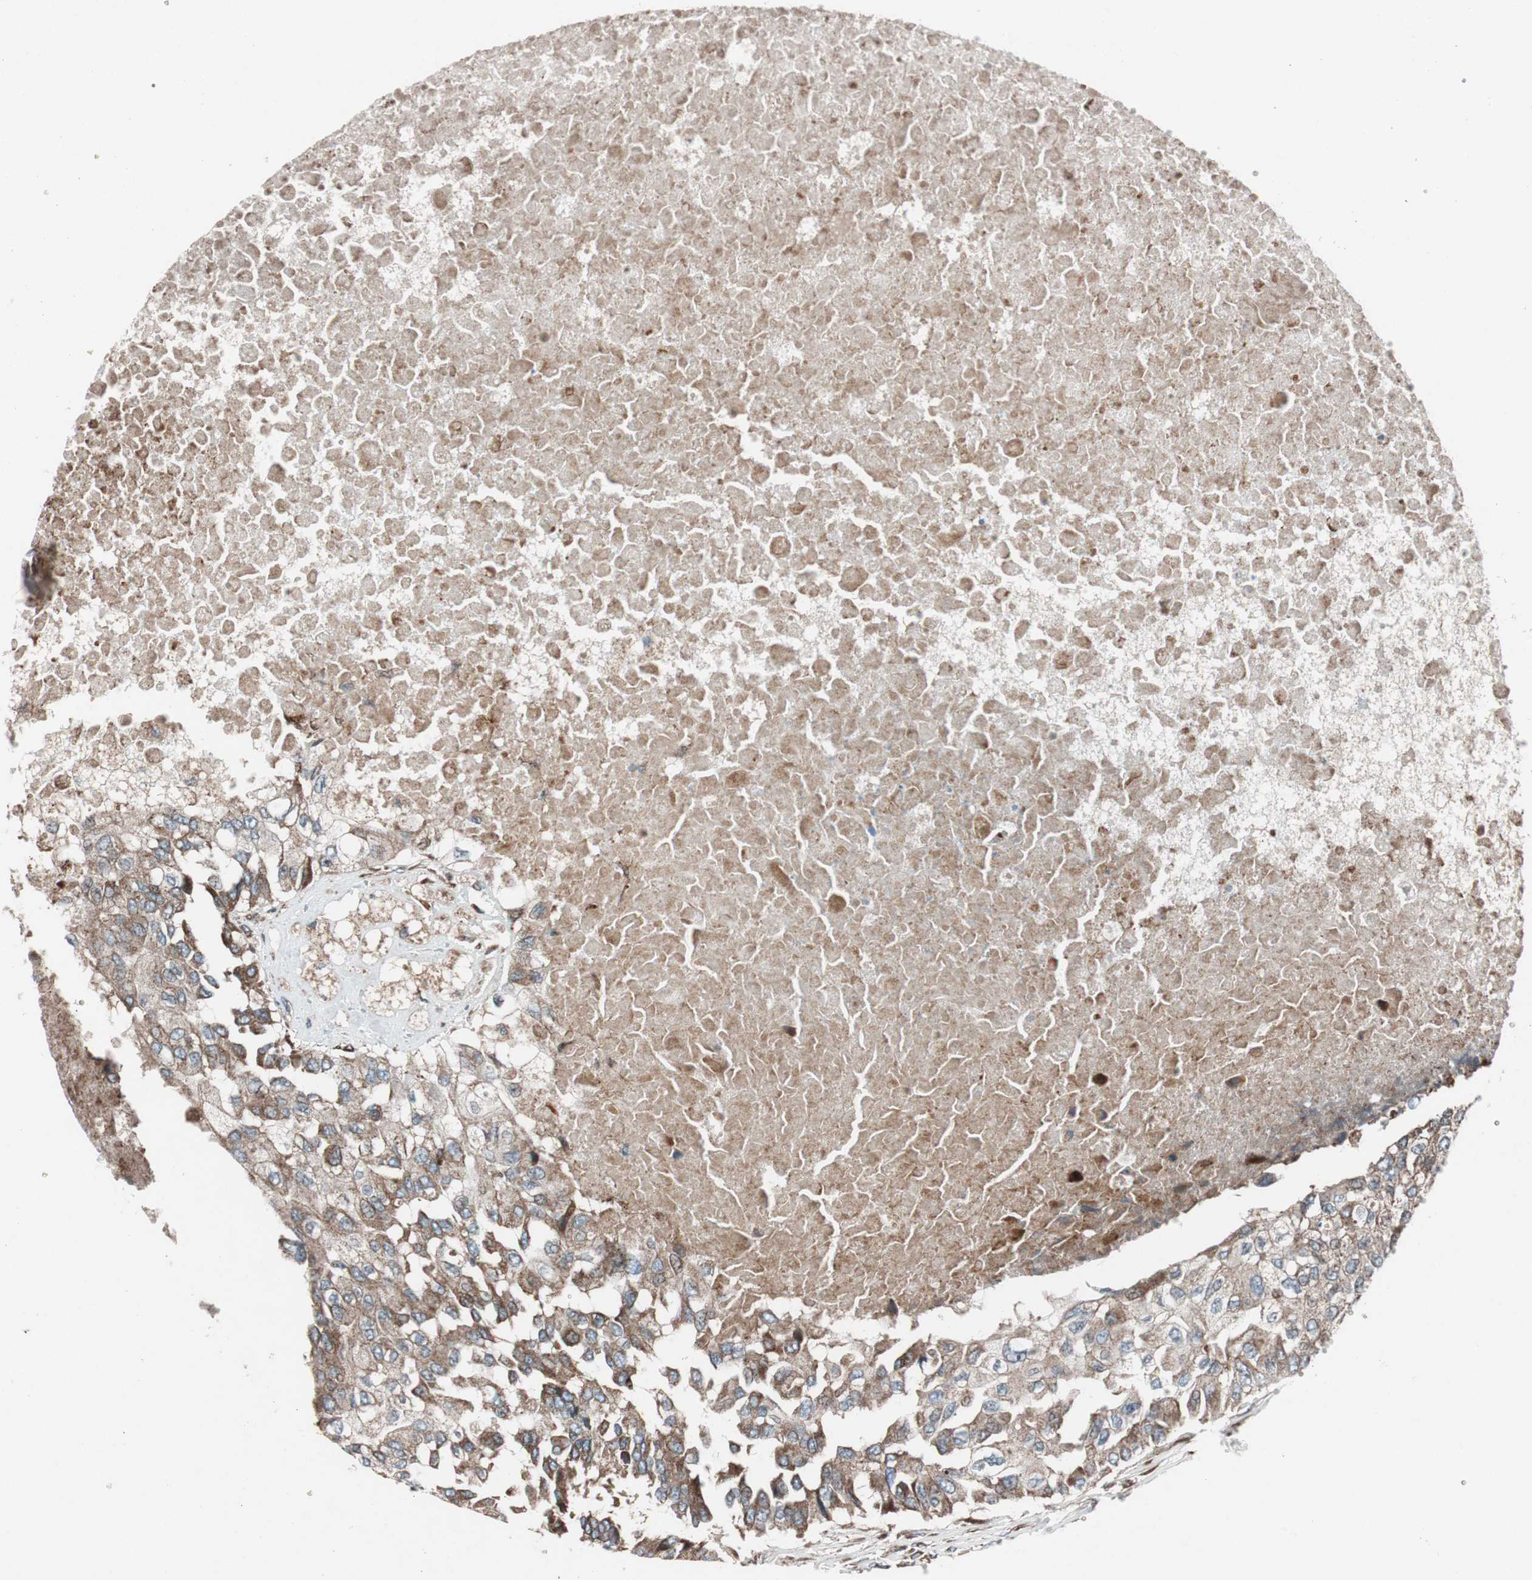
{"staining": {"intensity": "moderate", "quantity": ">75%", "location": "cytoplasmic/membranous"}, "tissue": "breast cancer", "cell_type": "Tumor cells", "image_type": "cancer", "snomed": [{"axis": "morphology", "description": "Normal tissue, NOS"}, {"axis": "morphology", "description": "Duct carcinoma"}, {"axis": "topography", "description": "Breast"}], "caption": "Immunohistochemistry (IHC) micrograph of neoplastic tissue: breast cancer (infiltrating ductal carcinoma) stained using IHC exhibits medium levels of moderate protein expression localized specifically in the cytoplasmic/membranous of tumor cells, appearing as a cytoplasmic/membranous brown color.", "gene": "CCL14", "patient": {"sex": "female", "age": 49}}